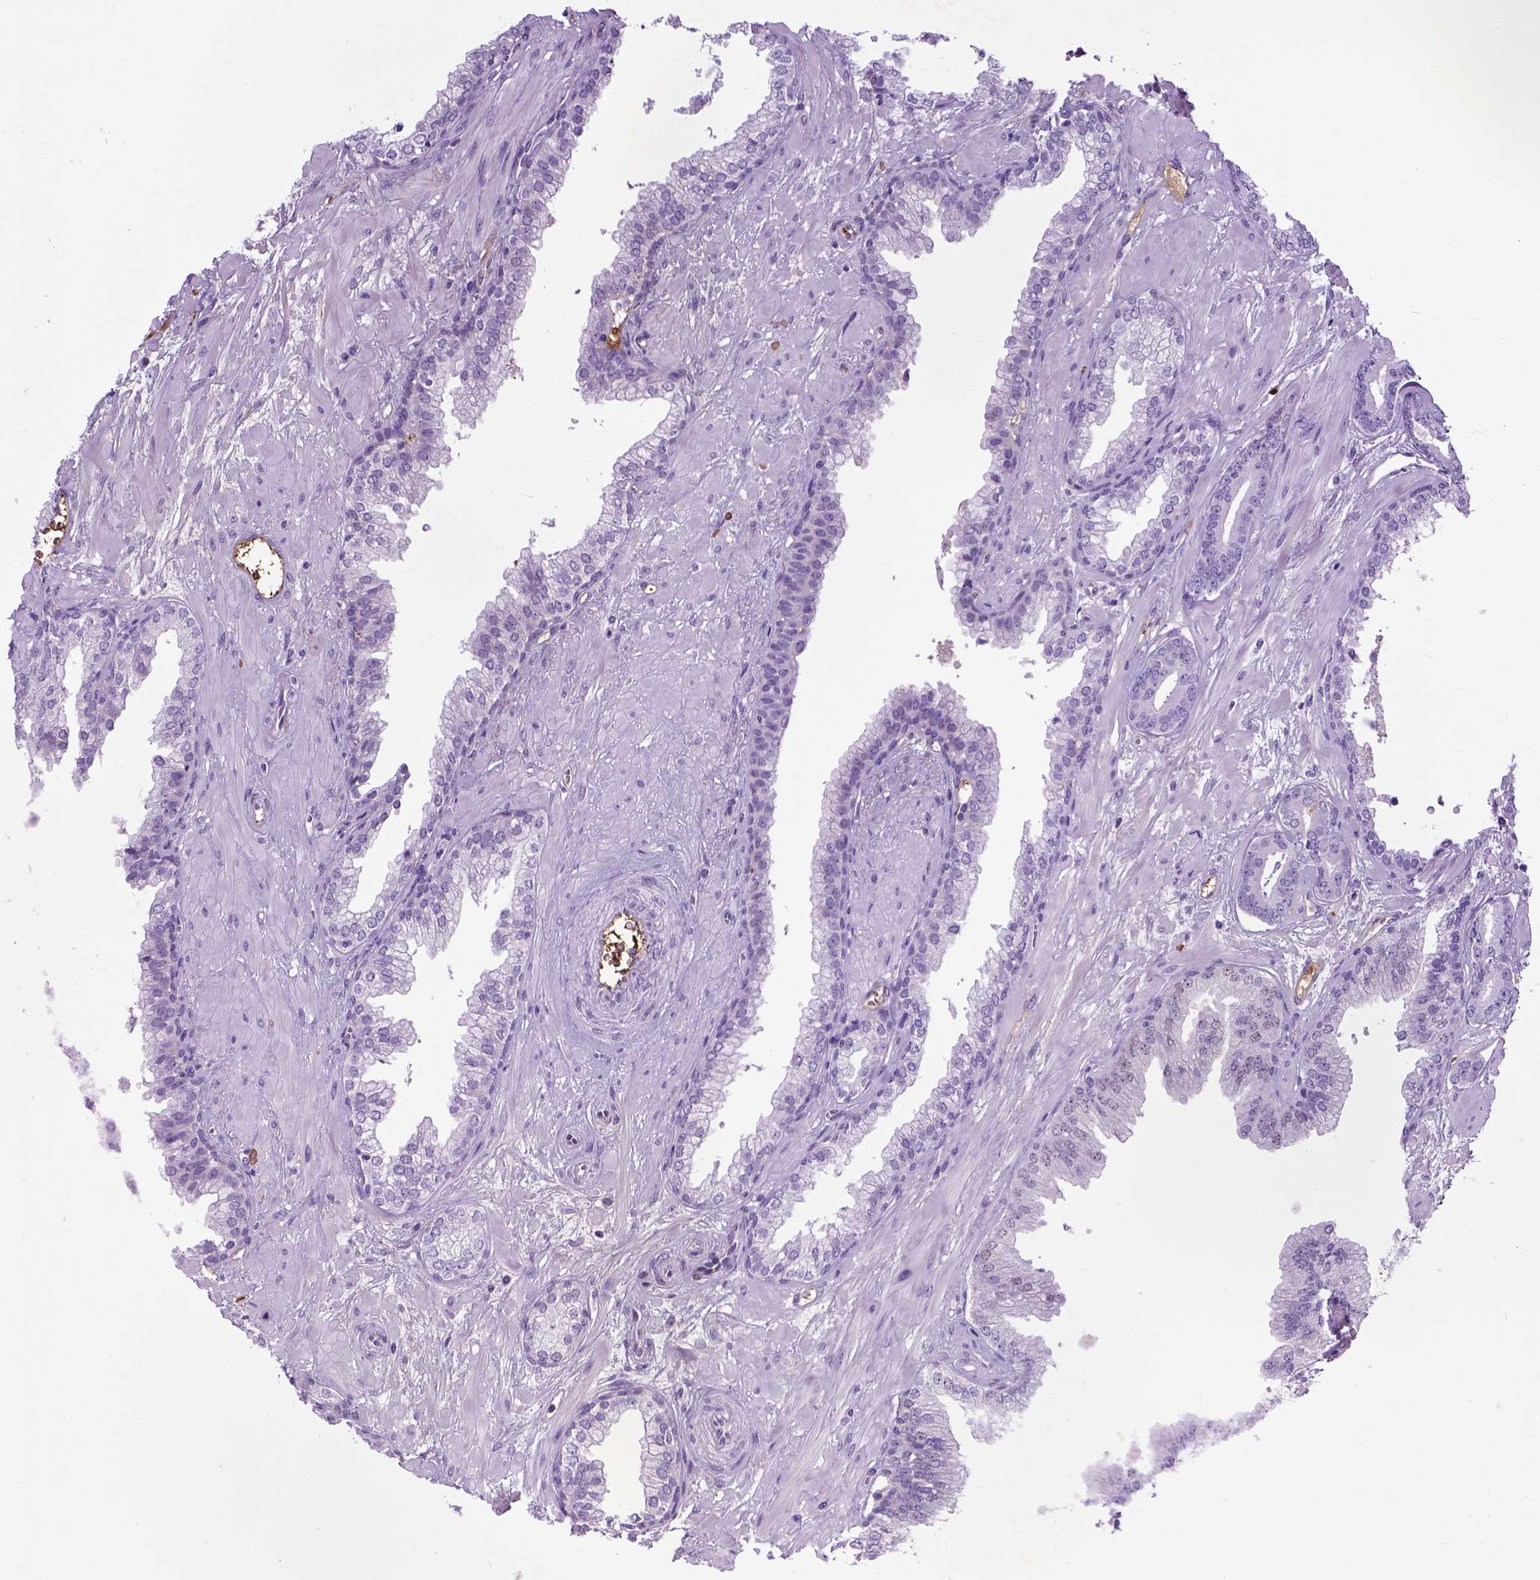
{"staining": {"intensity": "negative", "quantity": "none", "location": "none"}, "tissue": "prostate cancer", "cell_type": "Tumor cells", "image_type": "cancer", "snomed": [{"axis": "morphology", "description": "Adenocarcinoma, Low grade"}, {"axis": "topography", "description": "Prostate"}], "caption": "The micrograph exhibits no staining of tumor cells in prostate cancer (low-grade adenocarcinoma). Nuclei are stained in blue.", "gene": "ADAMTS8", "patient": {"sex": "male", "age": 61}}